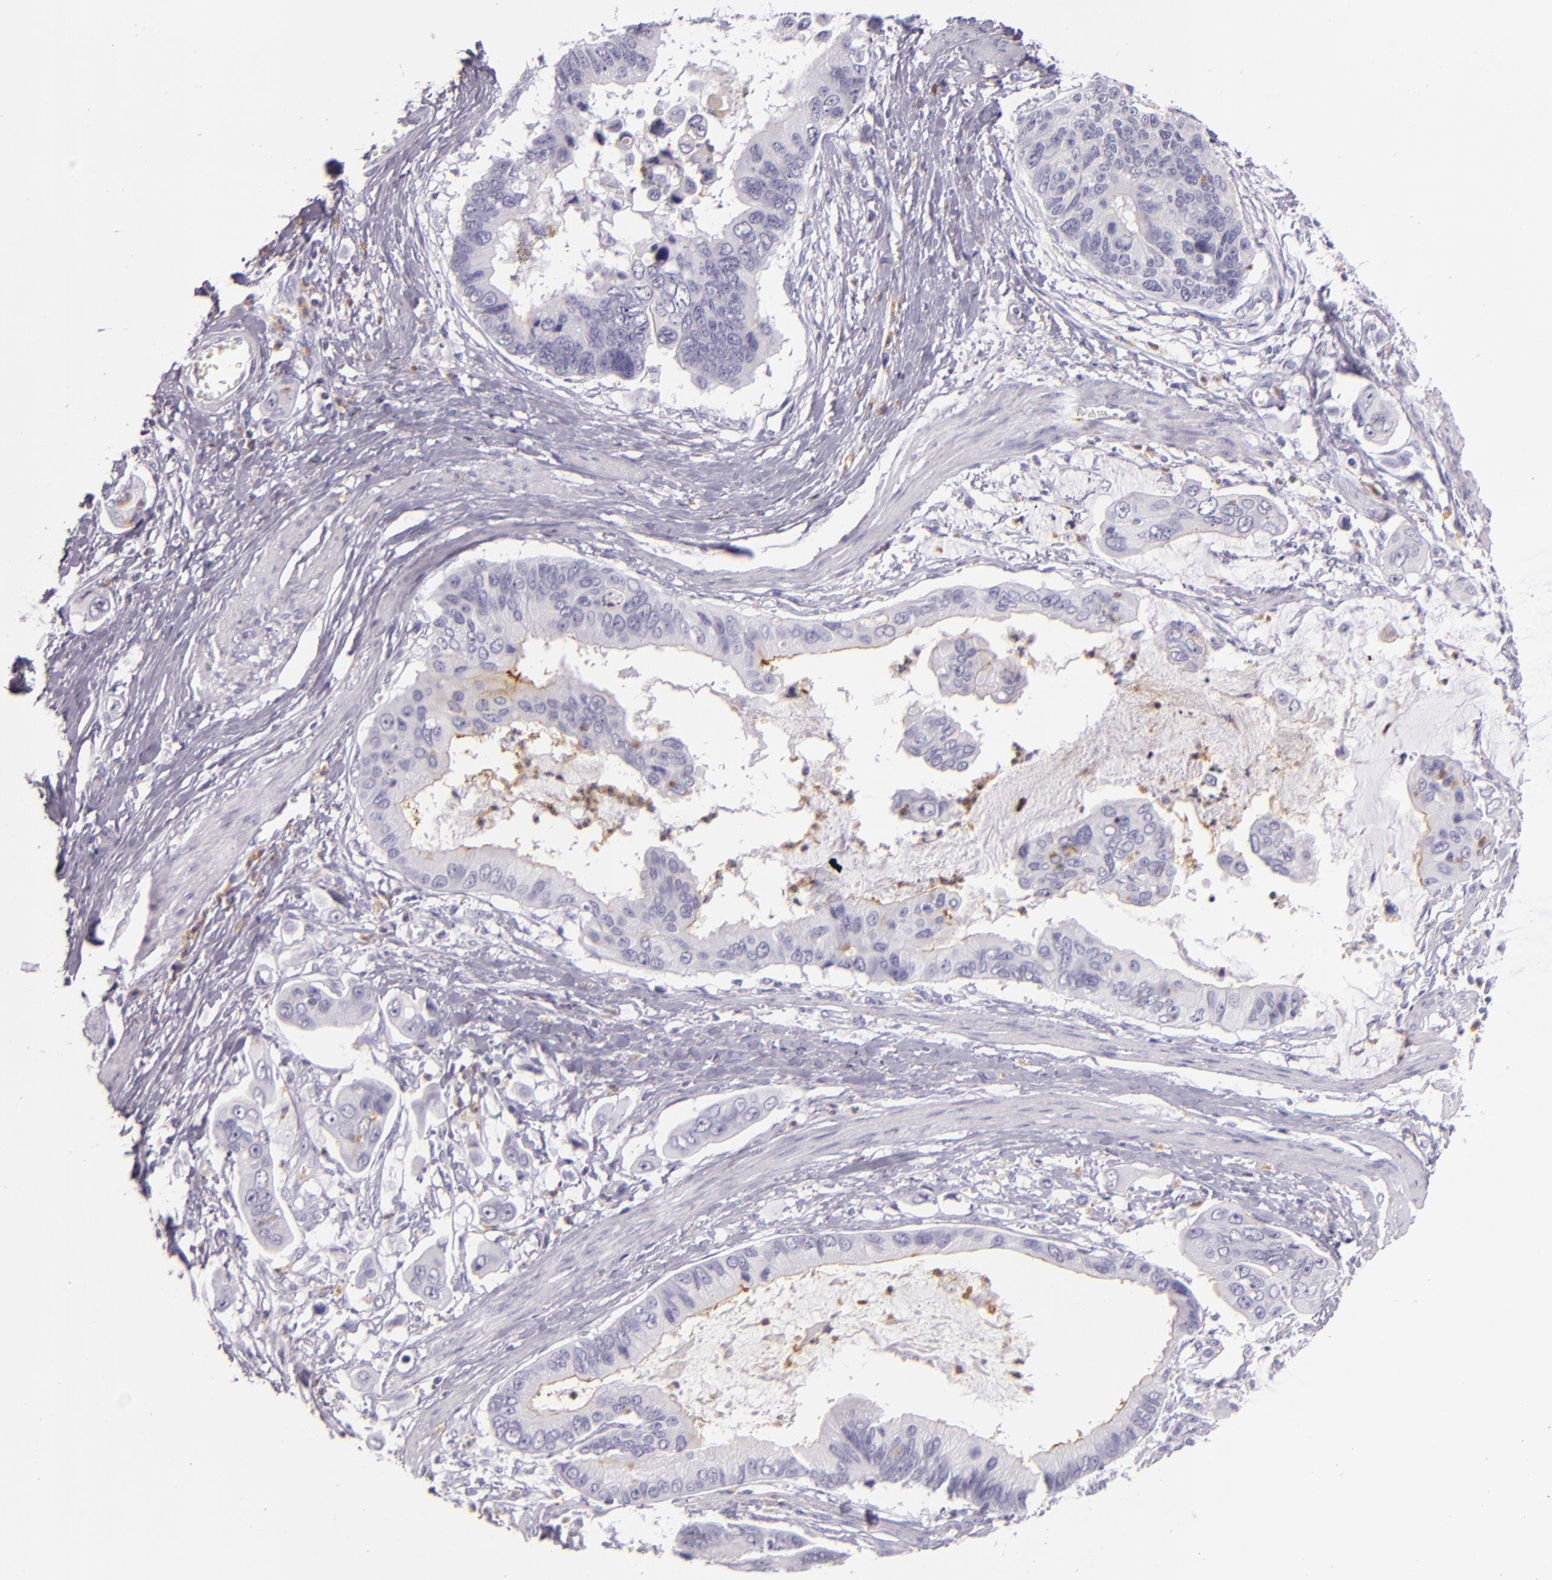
{"staining": {"intensity": "negative", "quantity": "none", "location": "none"}, "tissue": "stomach cancer", "cell_type": "Tumor cells", "image_type": "cancer", "snomed": [{"axis": "morphology", "description": "Adenocarcinoma, NOS"}, {"axis": "topography", "description": "Stomach, upper"}], "caption": "Tumor cells are negative for protein expression in human stomach adenocarcinoma.", "gene": "CEACAM1", "patient": {"sex": "male", "age": 80}}